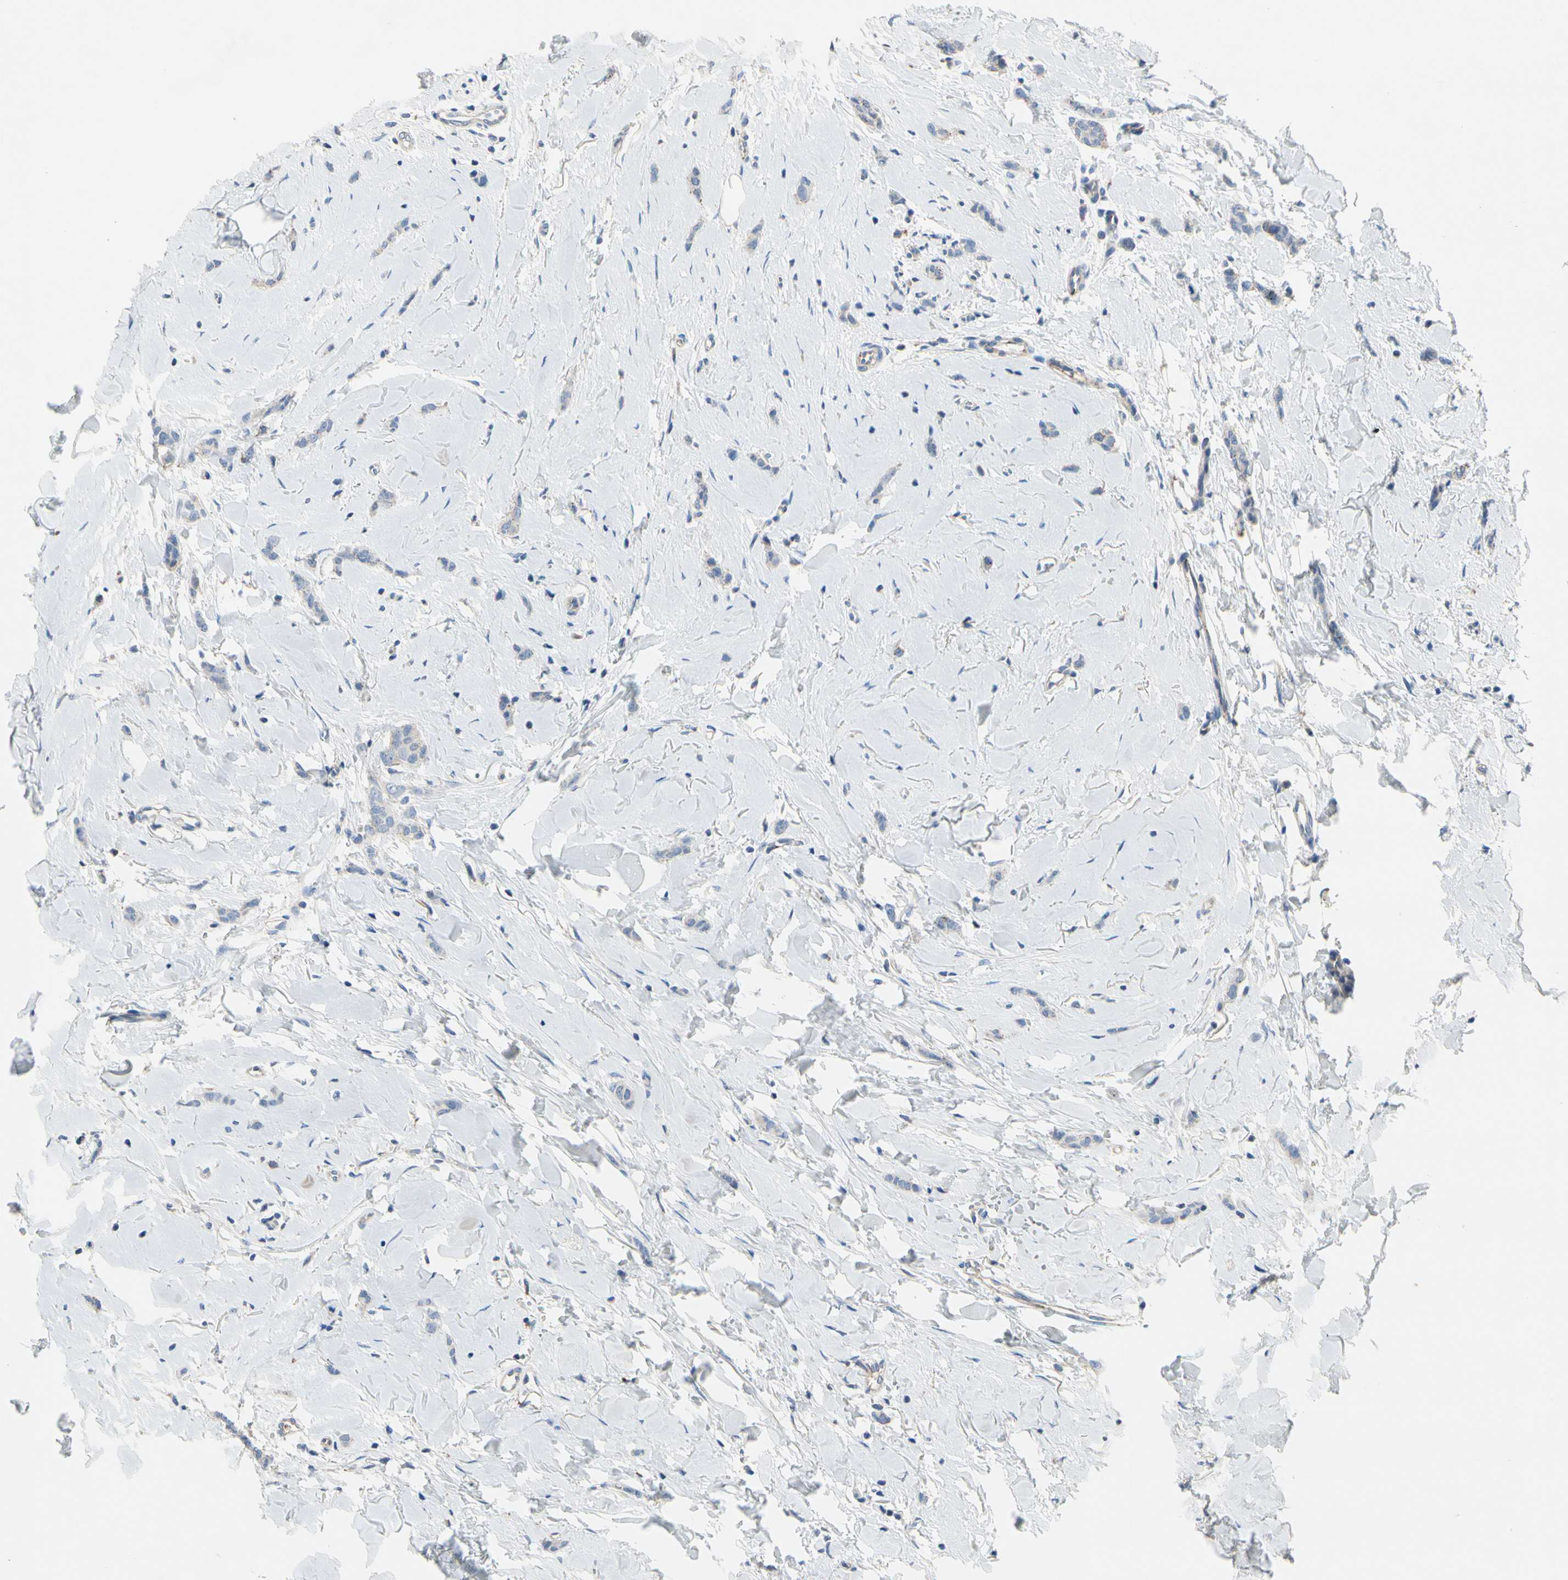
{"staining": {"intensity": "negative", "quantity": "none", "location": "none"}, "tissue": "breast cancer", "cell_type": "Tumor cells", "image_type": "cancer", "snomed": [{"axis": "morphology", "description": "Lobular carcinoma"}, {"axis": "topography", "description": "Skin"}, {"axis": "topography", "description": "Breast"}], "caption": "Immunohistochemistry image of human breast lobular carcinoma stained for a protein (brown), which demonstrates no expression in tumor cells. (Brightfield microscopy of DAB (3,3'-diaminobenzidine) immunohistochemistry (IHC) at high magnification).", "gene": "RETSAT", "patient": {"sex": "female", "age": 46}}